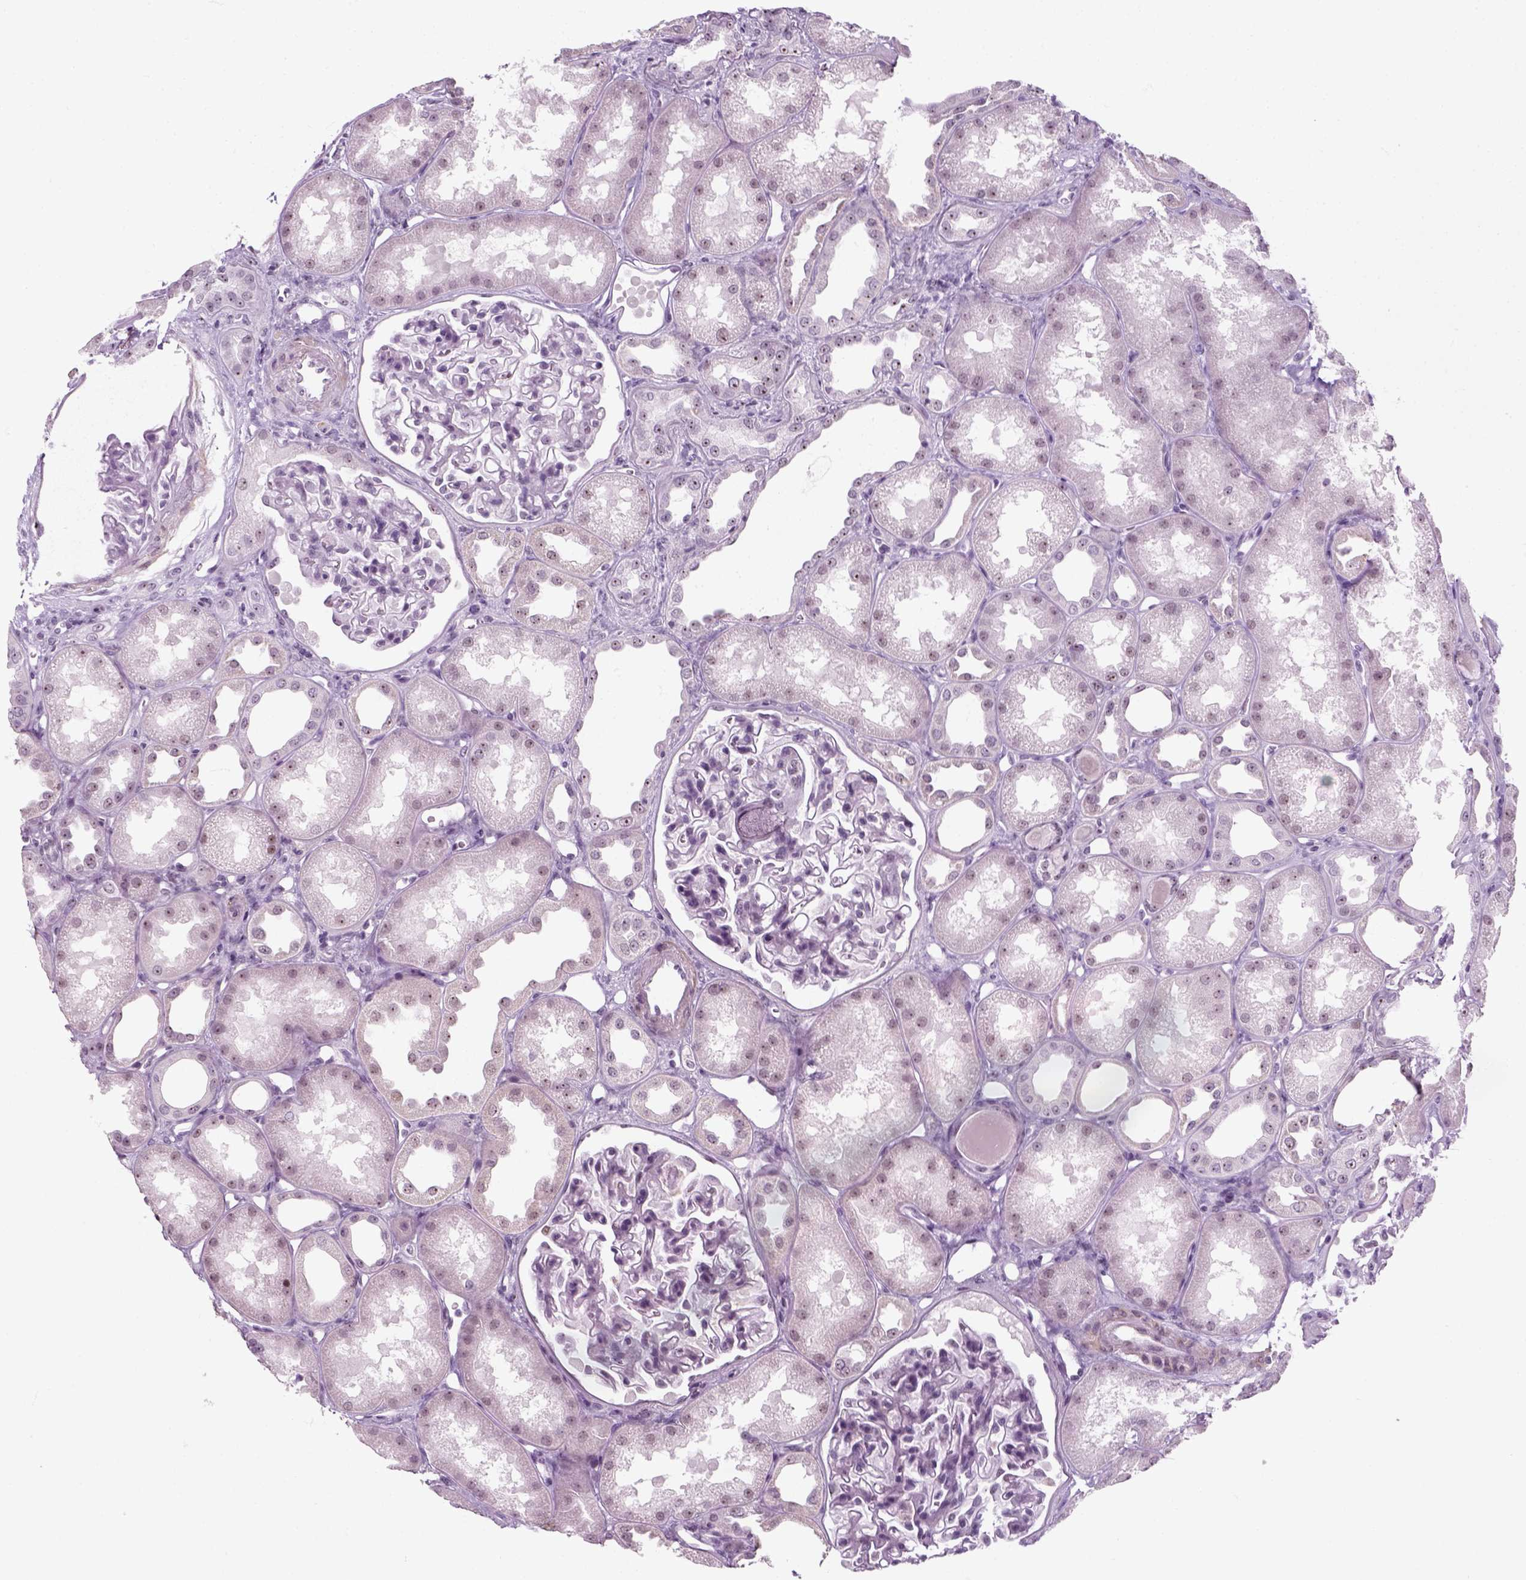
{"staining": {"intensity": "negative", "quantity": "none", "location": "none"}, "tissue": "kidney", "cell_type": "Cells in glomeruli", "image_type": "normal", "snomed": [{"axis": "morphology", "description": "Normal tissue, NOS"}, {"axis": "topography", "description": "Kidney"}], "caption": "DAB immunohistochemical staining of unremarkable kidney displays no significant positivity in cells in glomeruli. (DAB IHC visualized using brightfield microscopy, high magnification).", "gene": "ZNF865", "patient": {"sex": "male", "age": 61}}